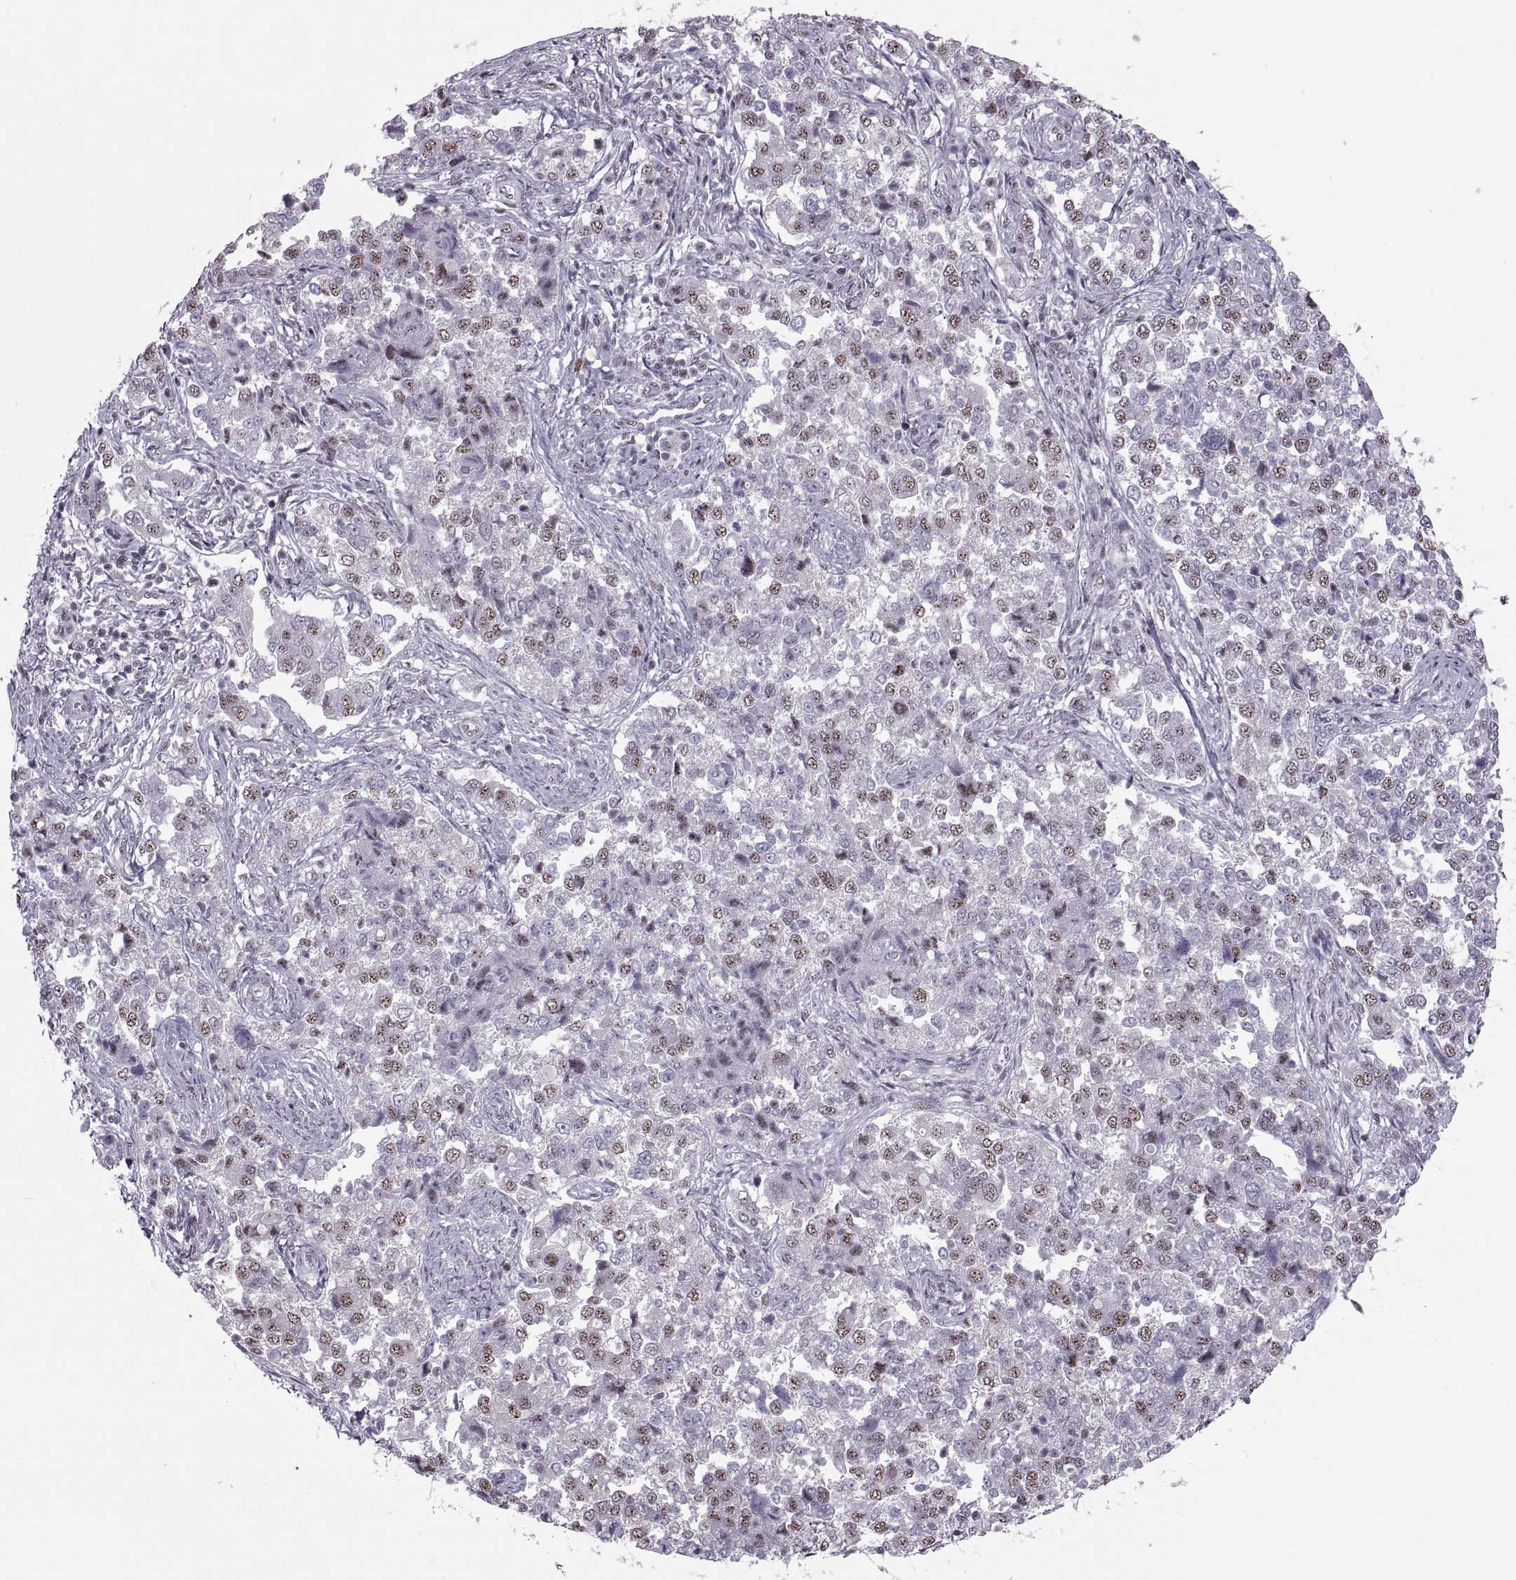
{"staining": {"intensity": "weak", "quantity": ">75%", "location": "nuclear"}, "tissue": "endometrial cancer", "cell_type": "Tumor cells", "image_type": "cancer", "snomed": [{"axis": "morphology", "description": "Adenocarcinoma, NOS"}, {"axis": "topography", "description": "Endometrium"}], "caption": "Brown immunohistochemical staining in human endometrial cancer (adenocarcinoma) shows weak nuclear expression in about >75% of tumor cells. (brown staining indicates protein expression, while blue staining denotes nuclei).", "gene": "MAGEA4", "patient": {"sex": "female", "age": 43}}